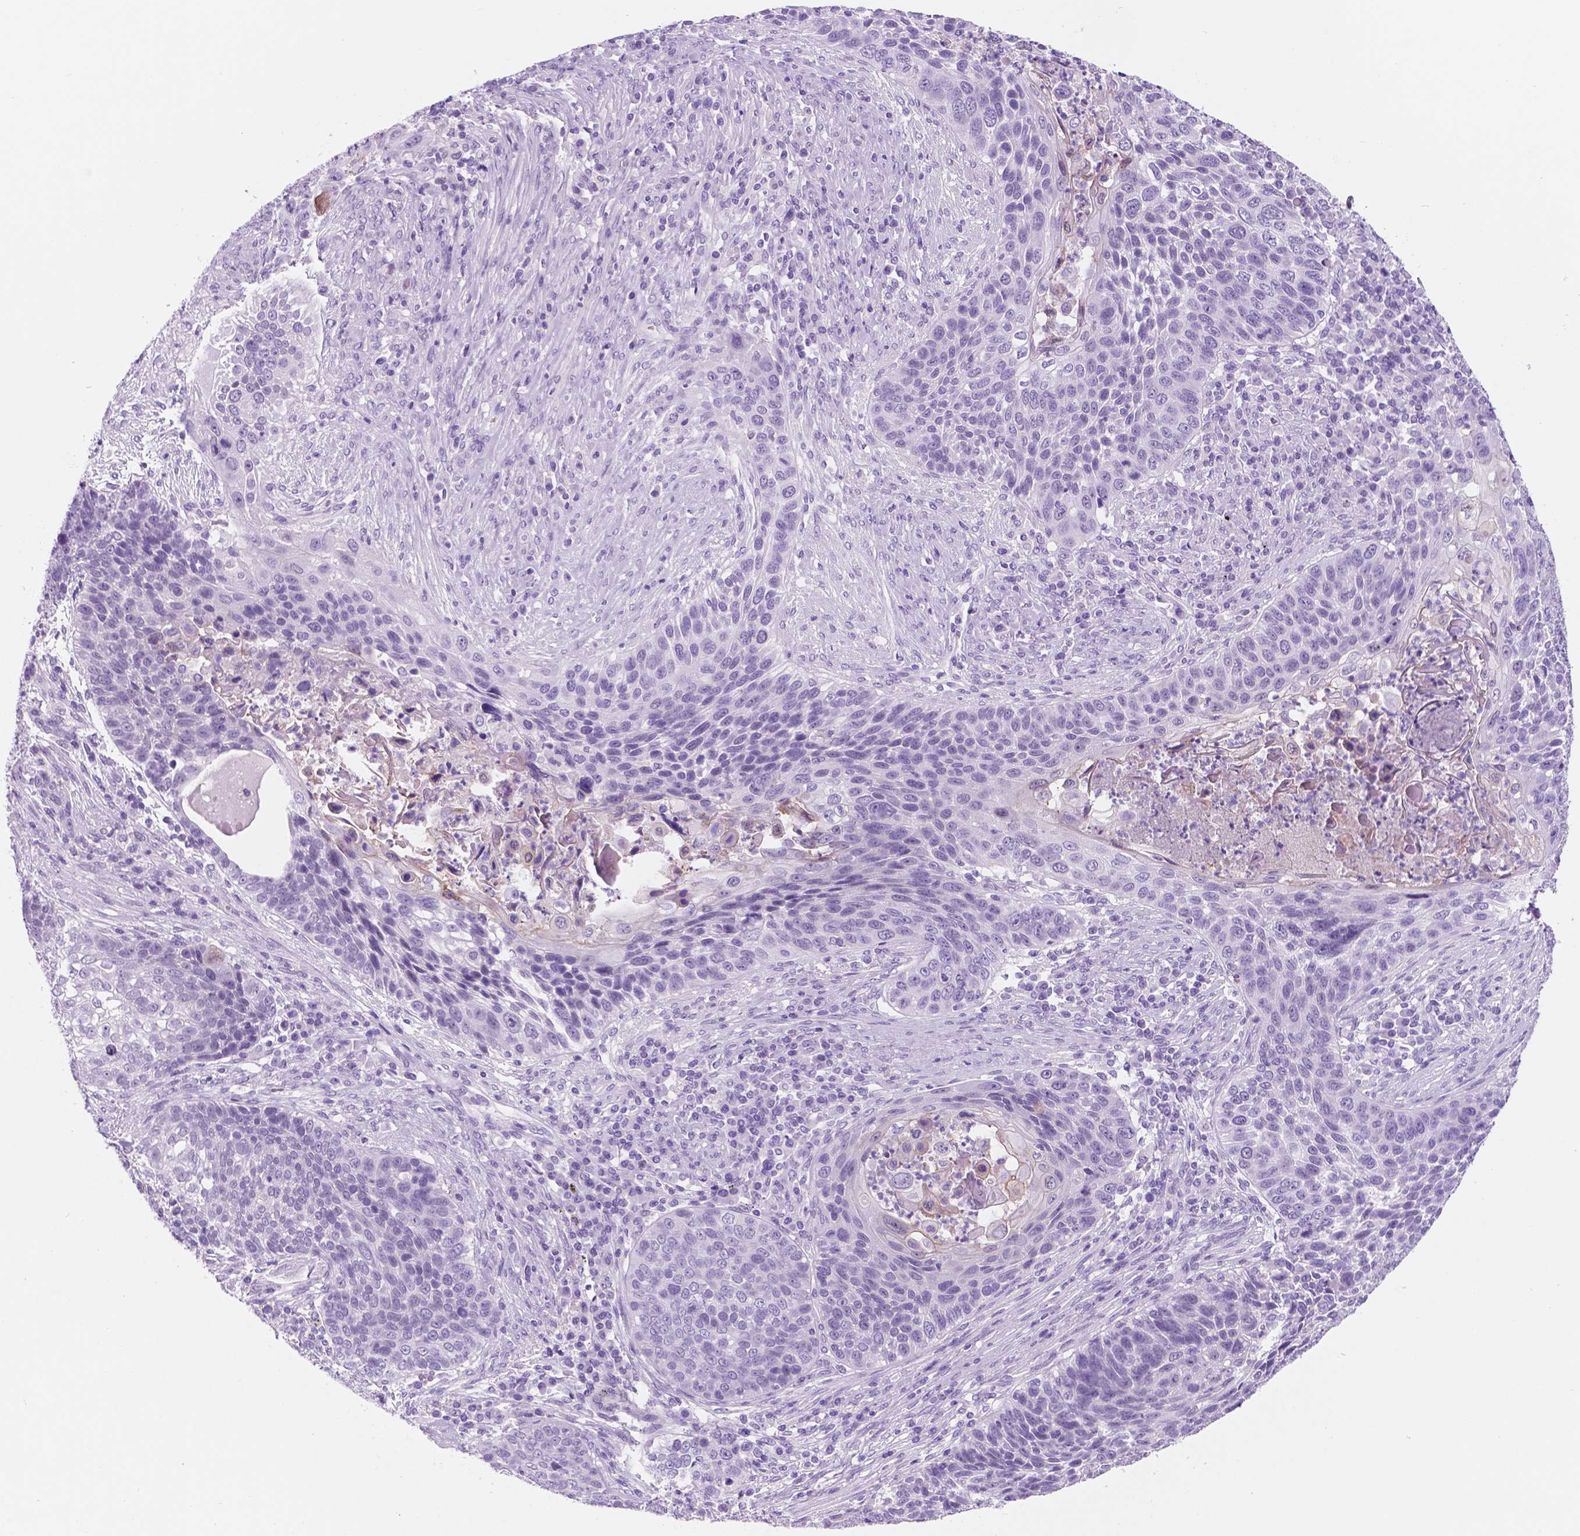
{"staining": {"intensity": "negative", "quantity": "none", "location": "none"}, "tissue": "lung cancer", "cell_type": "Tumor cells", "image_type": "cancer", "snomed": [{"axis": "morphology", "description": "Squamous cell carcinoma, NOS"}, {"axis": "morphology", "description": "Squamous cell carcinoma, metastatic, NOS"}, {"axis": "topography", "description": "Lung"}, {"axis": "topography", "description": "Pleura, NOS"}], "caption": "The image reveals no significant positivity in tumor cells of lung squamous cell carcinoma.", "gene": "CUZD1", "patient": {"sex": "male", "age": 72}}